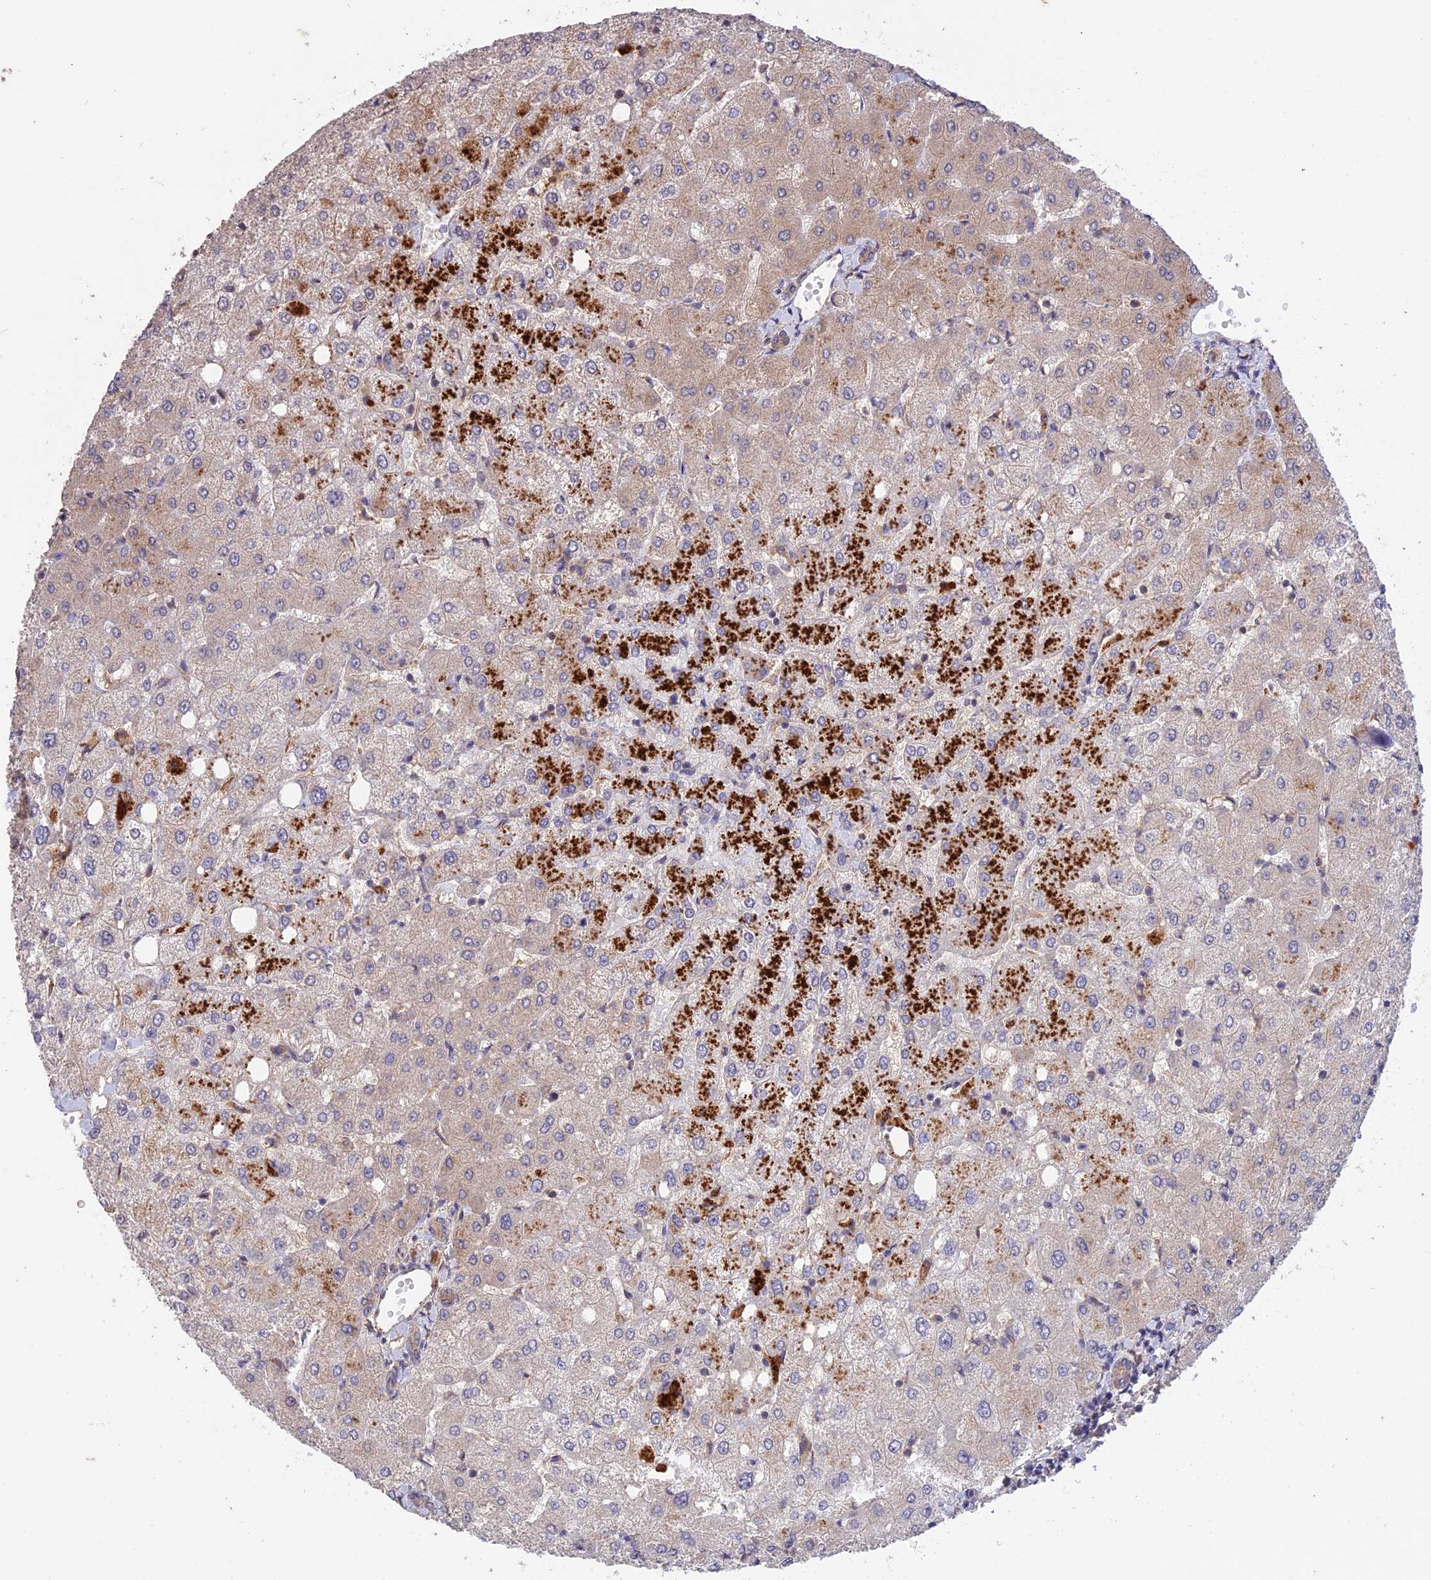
{"staining": {"intensity": "weak", "quantity": "<25%", "location": "cytoplasmic/membranous"}, "tissue": "liver", "cell_type": "Cholangiocytes", "image_type": "normal", "snomed": [{"axis": "morphology", "description": "Normal tissue, NOS"}, {"axis": "topography", "description": "Liver"}], "caption": "Immunohistochemistry micrograph of normal human liver stained for a protein (brown), which exhibits no staining in cholangiocytes.", "gene": "RASAL1", "patient": {"sex": "female", "age": 54}}